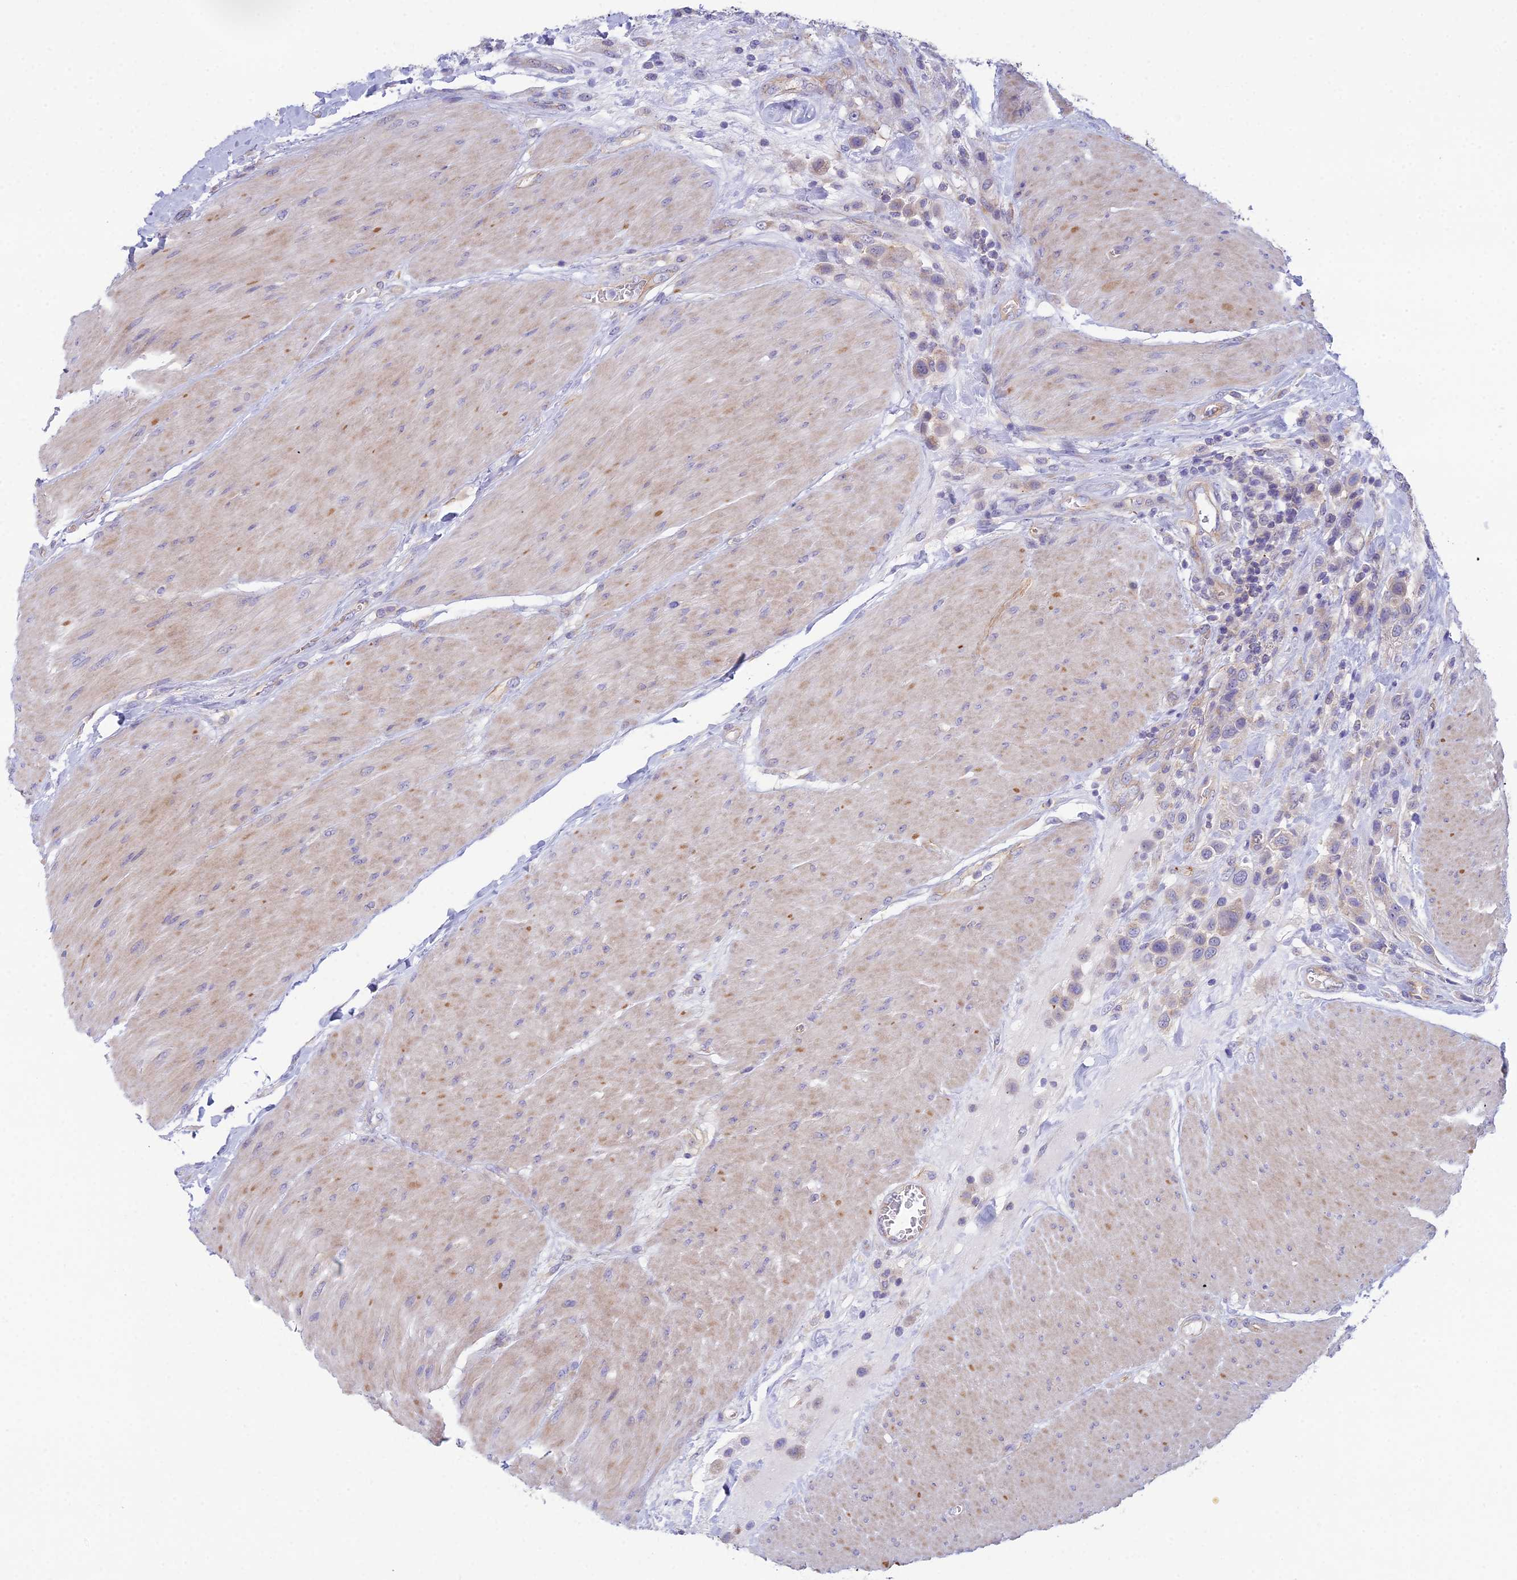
{"staining": {"intensity": "negative", "quantity": "none", "location": "none"}, "tissue": "urothelial cancer", "cell_type": "Tumor cells", "image_type": "cancer", "snomed": [{"axis": "morphology", "description": "Urothelial carcinoma, High grade"}, {"axis": "topography", "description": "Urinary bladder"}], "caption": "Histopathology image shows no protein positivity in tumor cells of high-grade urothelial carcinoma tissue.", "gene": "ZNF564", "patient": {"sex": "male", "age": 50}}